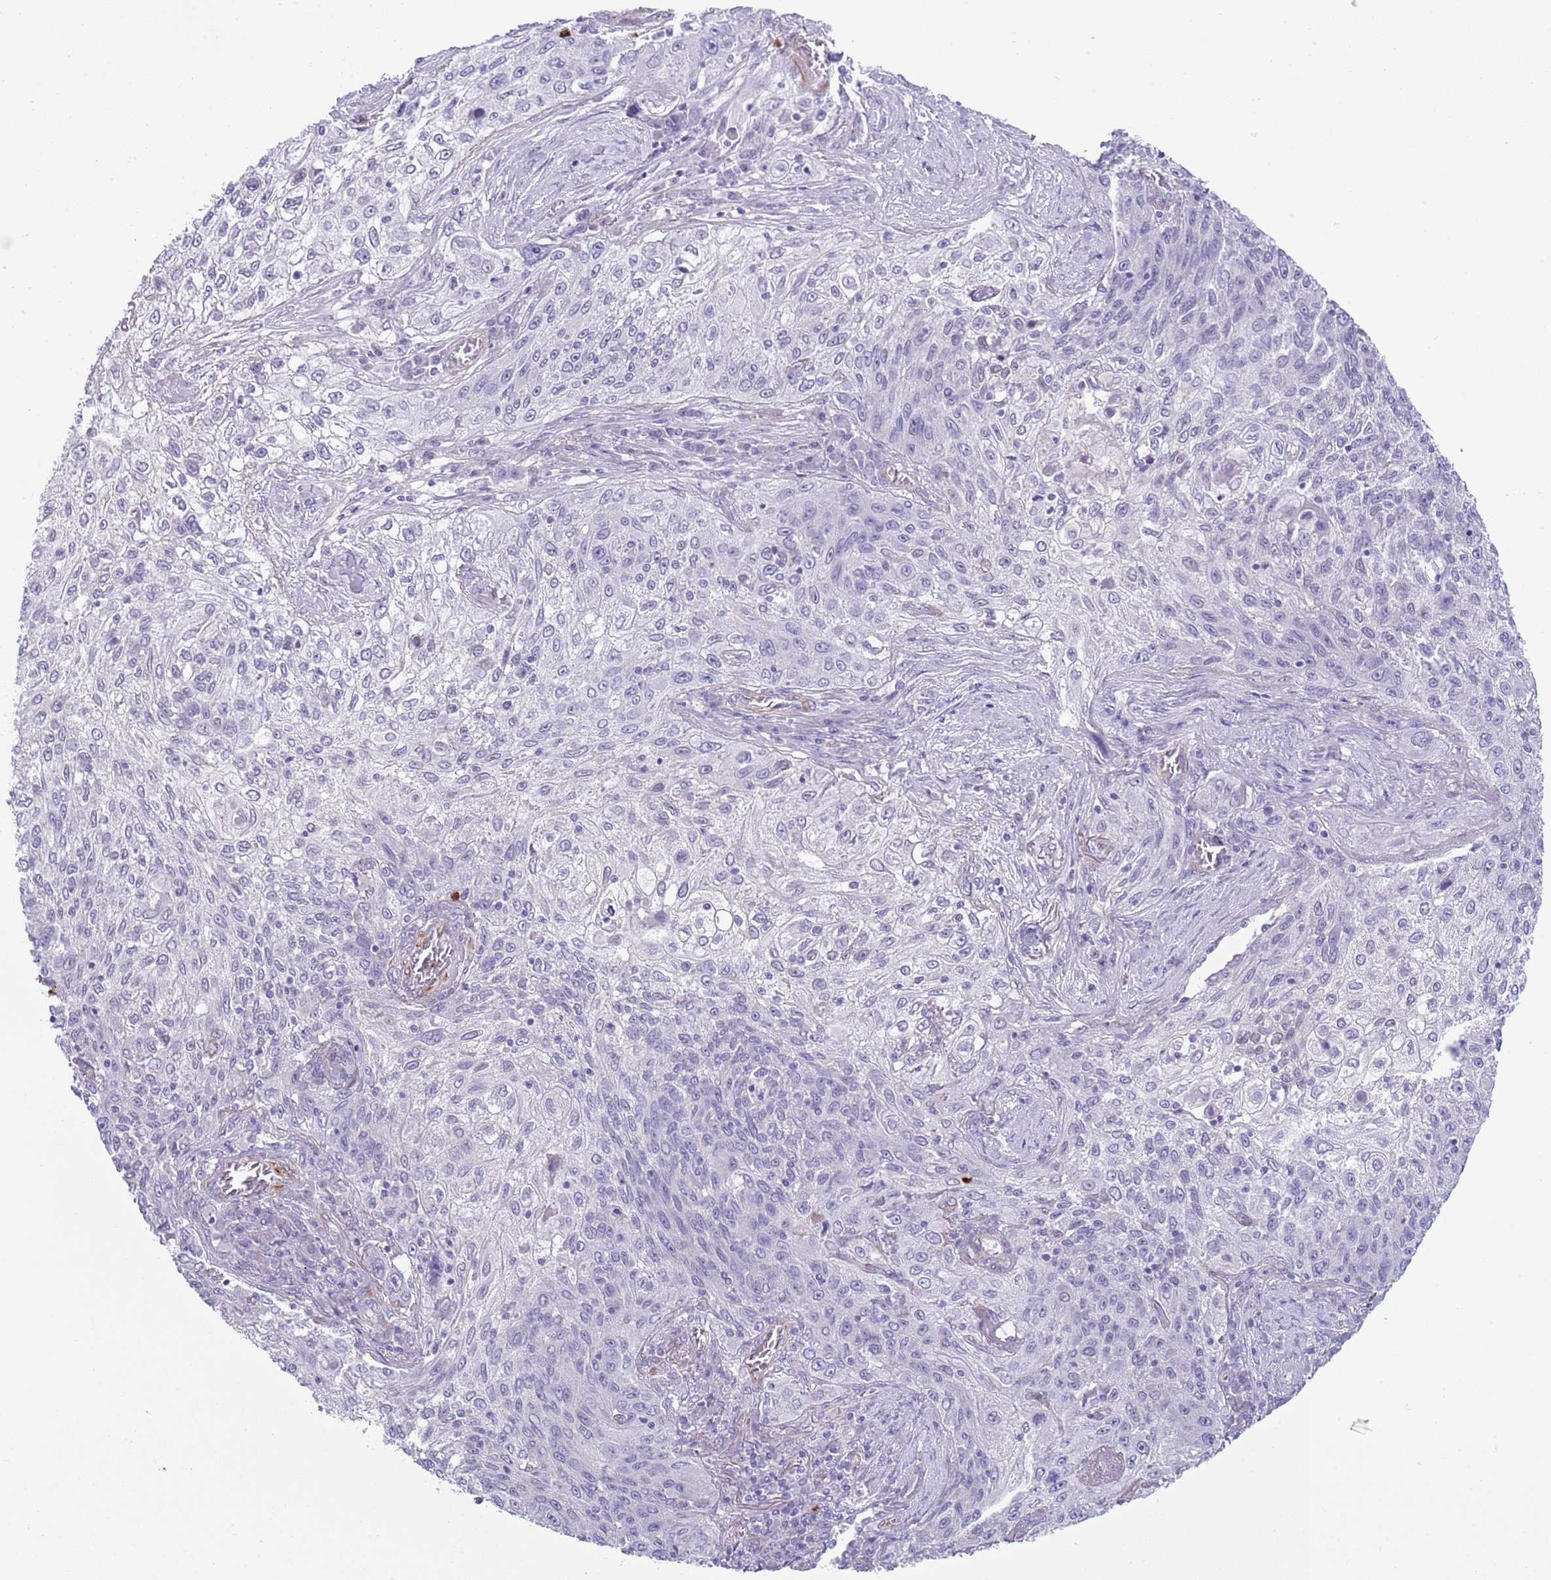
{"staining": {"intensity": "negative", "quantity": "none", "location": "none"}, "tissue": "lung cancer", "cell_type": "Tumor cells", "image_type": "cancer", "snomed": [{"axis": "morphology", "description": "Squamous cell carcinoma, NOS"}, {"axis": "topography", "description": "Lung"}], "caption": "The histopathology image shows no staining of tumor cells in lung cancer (squamous cell carcinoma).", "gene": "TSGA13", "patient": {"sex": "female", "age": 69}}